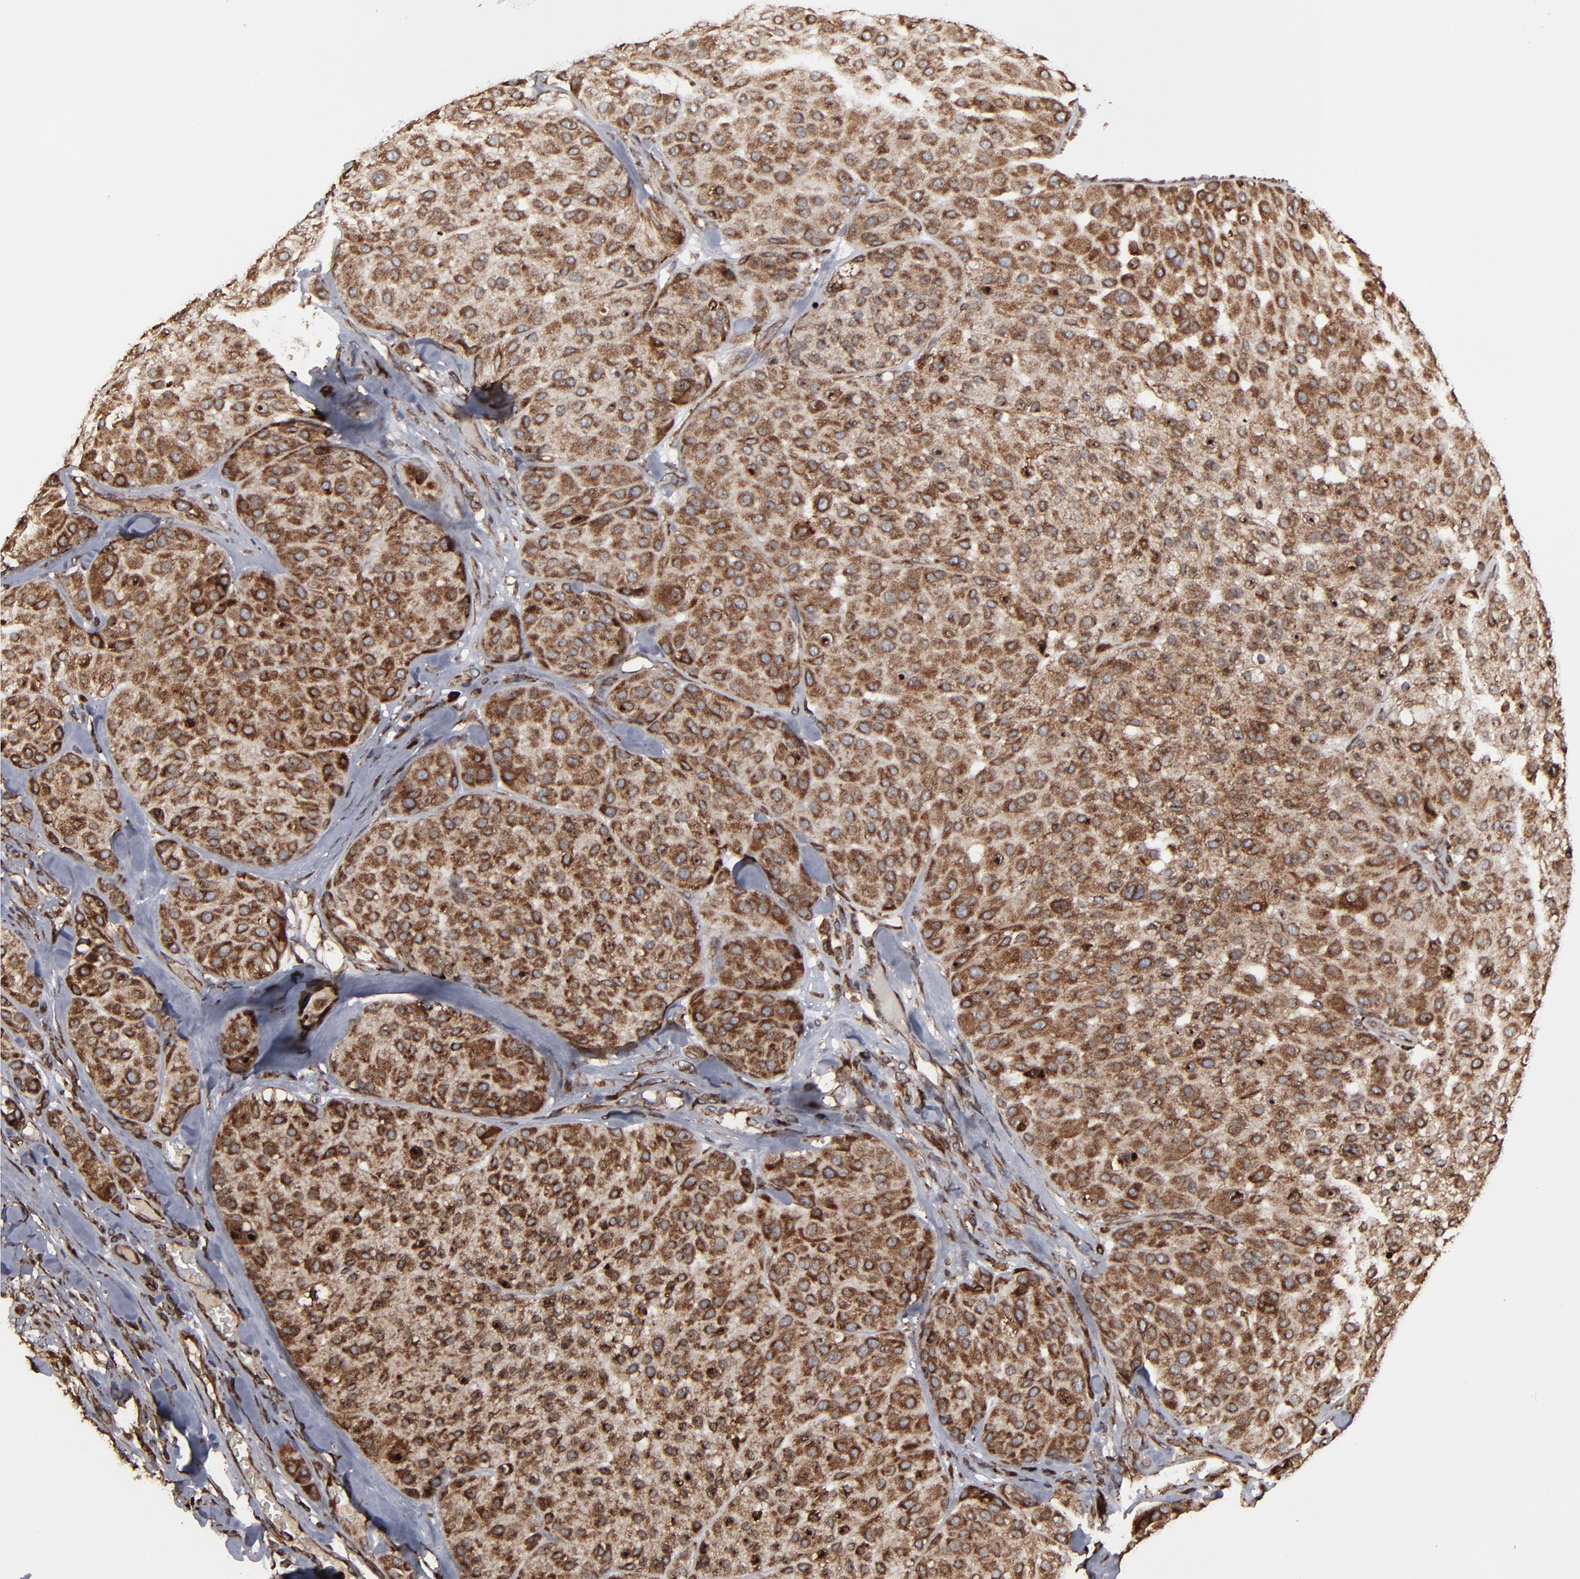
{"staining": {"intensity": "strong", "quantity": "25%-75%", "location": "cytoplasmic/membranous"}, "tissue": "melanoma", "cell_type": "Tumor cells", "image_type": "cancer", "snomed": [{"axis": "morphology", "description": "Normal tissue, NOS"}, {"axis": "morphology", "description": "Malignant melanoma, Metastatic site"}, {"axis": "topography", "description": "Skin"}], "caption": "IHC of malignant melanoma (metastatic site) exhibits high levels of strong cytoplasmic/membranous staining in about 25%-75% of tumor cells.", "gene": "CNIH1", "patient": {"sex": "male", "age": 41}}